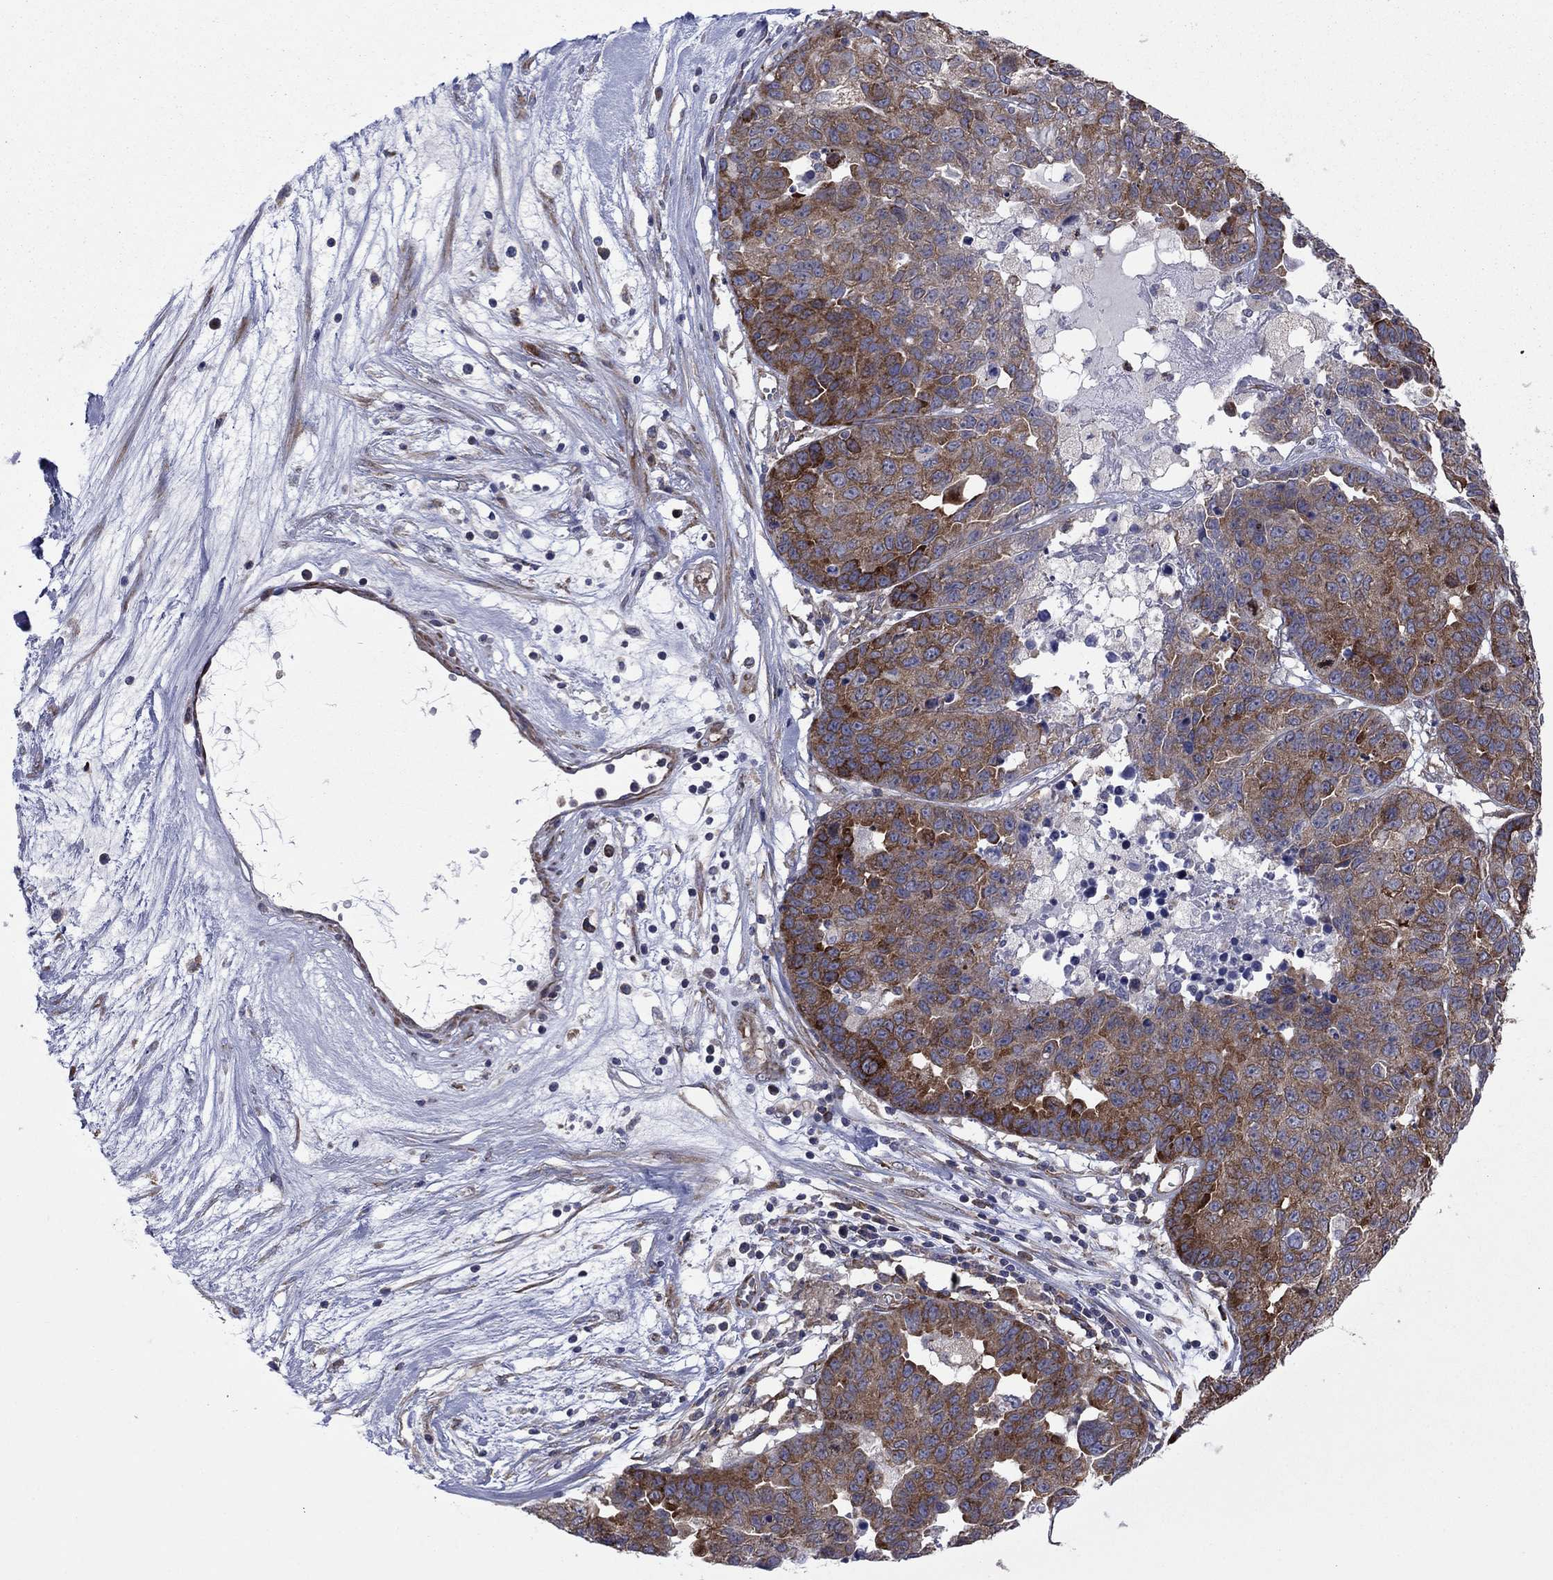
{"staining": {"intensity": "strong", "quantity": ">75%", "location": "cytoplasmic/membranous"}, "tissue": "ovarian cancer", "cell_type": "Tumor cells", "image_type": "cancer", "snomed": [{"axis": "morphology", "description": "Cystadenocarcinoma, serous, NOS"}, {"axis": "topography", "description": "Ovary"}], "caption": "Strong cytoplasmic/membranous expression is identified in about >75% of tumor cells in serous cystadenocarcinoma (ovarian).", "gene": "GPR155", "patient": {"sex": "female", "age": 87}}